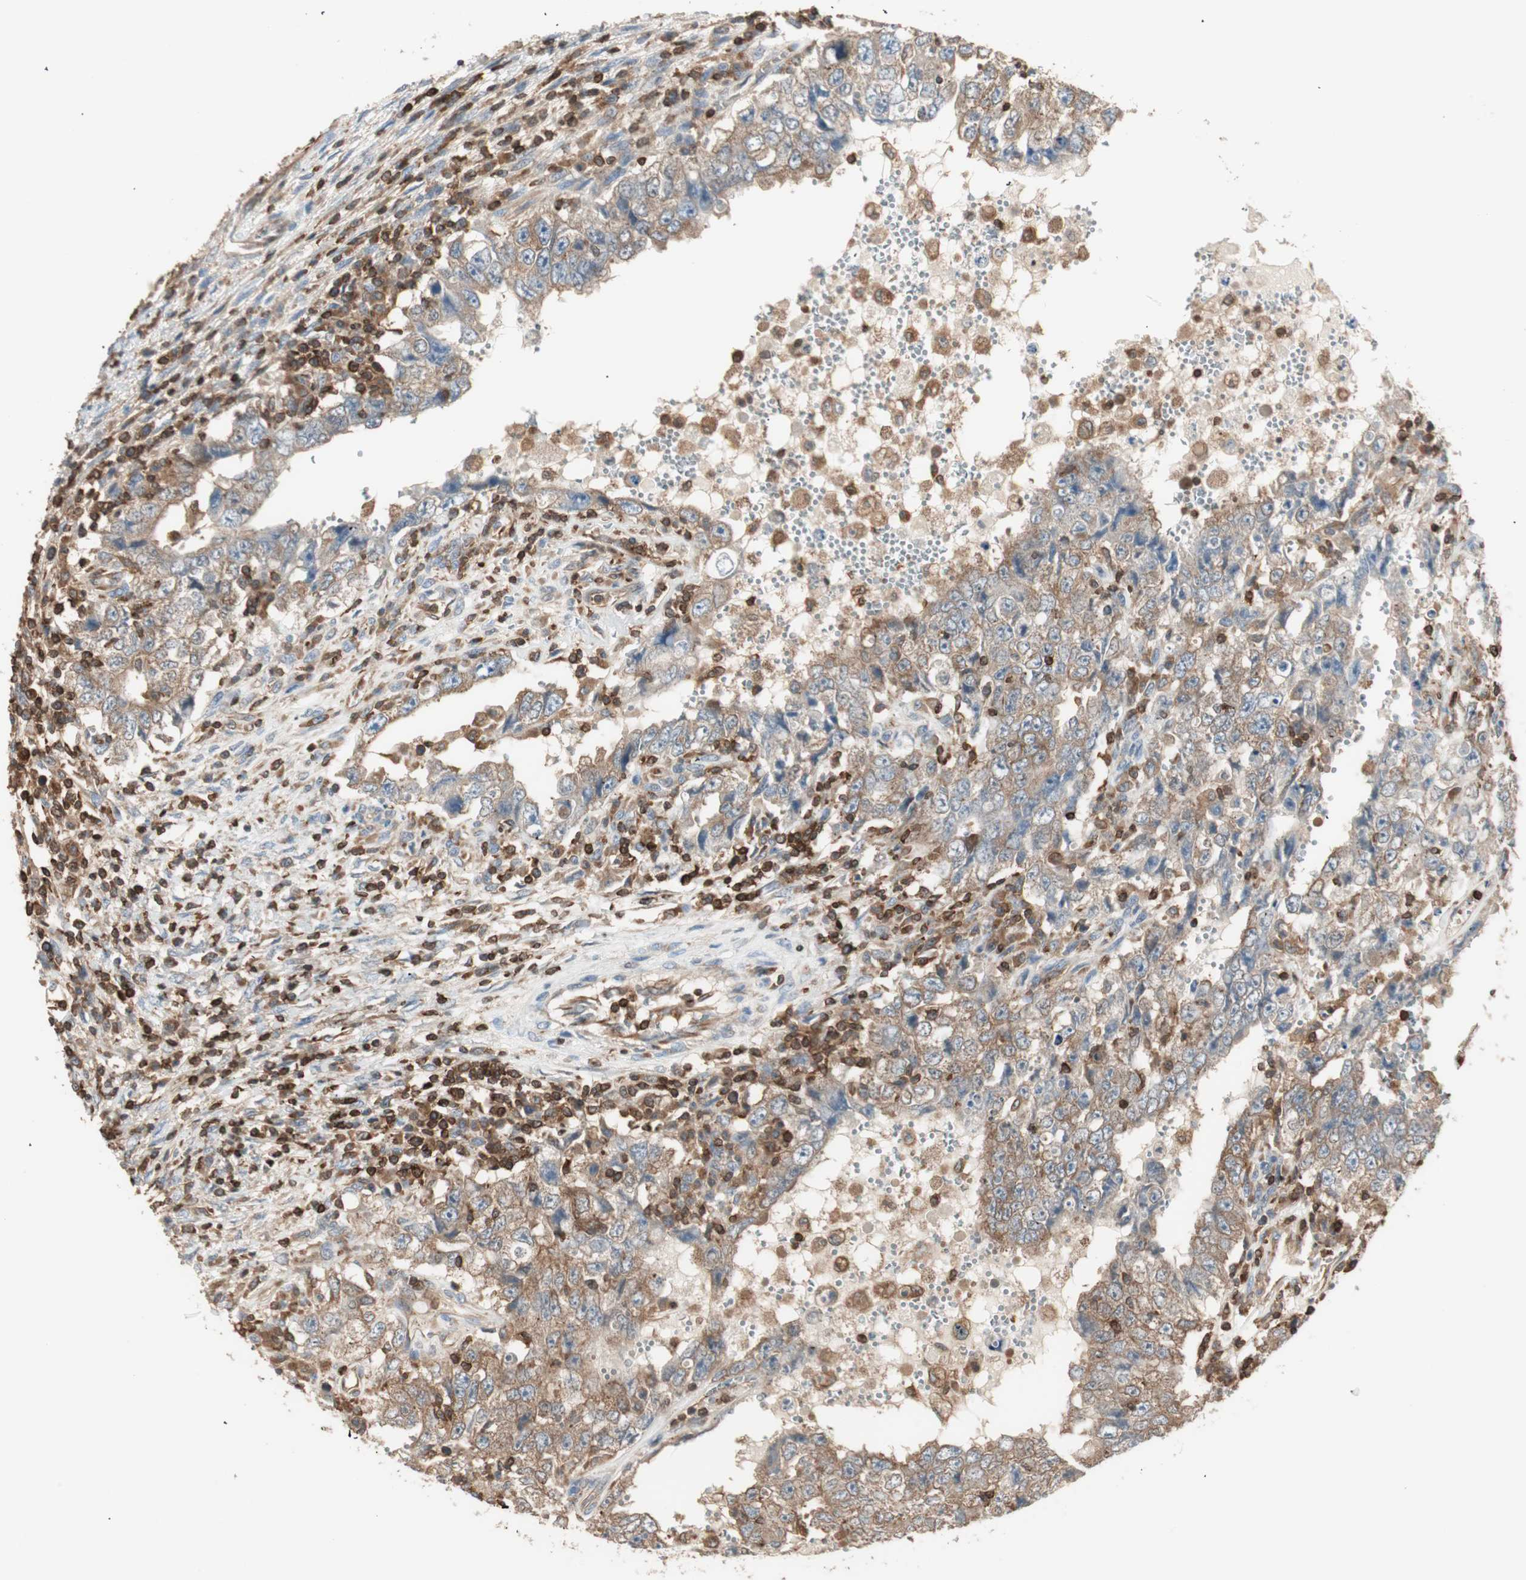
{"staining": {"intensity": "weak", "quantity": ">75%", "location": "cytoplasmic/membranous"}, "tissue": "testis cancer", "cell_type": "Tumor cells", "image_type": "cancer", "snomed": [{"axis": "morphology", "description": "Carcinoma, Embryonal, NOS"}, {"axis": "topography", "description": "Testis"}], "caption": "Testis cancer (embryonal carcinoma) stained with IHC demonstrates weak cytoplasmic/membranous staining in about >75% of tumor cells.", "gene": "CRLF3", "patient": {"sex": "male", "age": 26}}